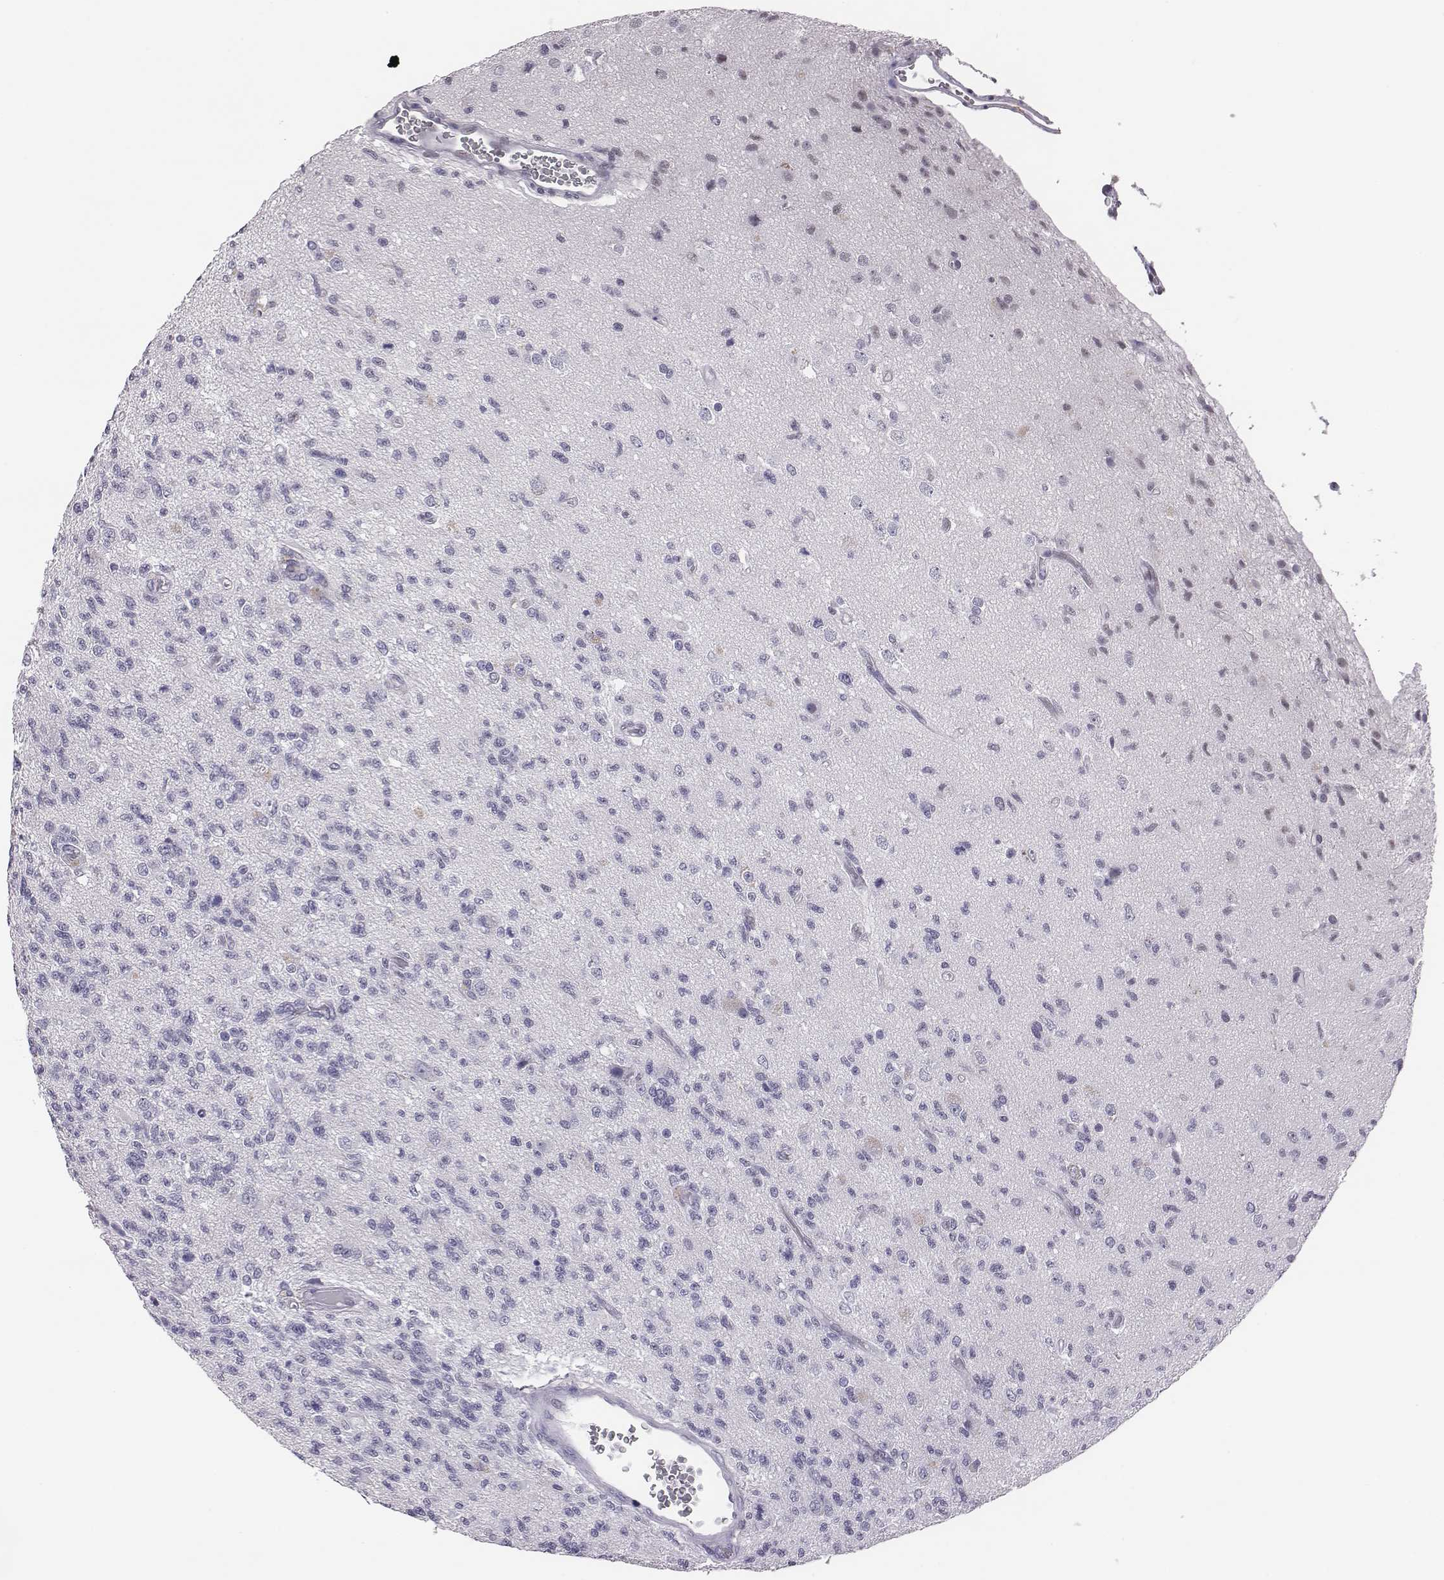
{"staining": {"intensity": "negative", "quantity": "none", "location": "none"}, "tissue": "glioma", "cell_type": "Tumor cells", "image_type": "cancer", "snomed": [{"axis": "morphology", "description": "Glioma, malignant, High grade"}, {"axis": "topography", "description": "Brain"}], "caption": "A micrograph of human glioma is negative for staining in tumor cells.", "gene": "ACOD1", "patient": {"sex": "male", "age": 56}}